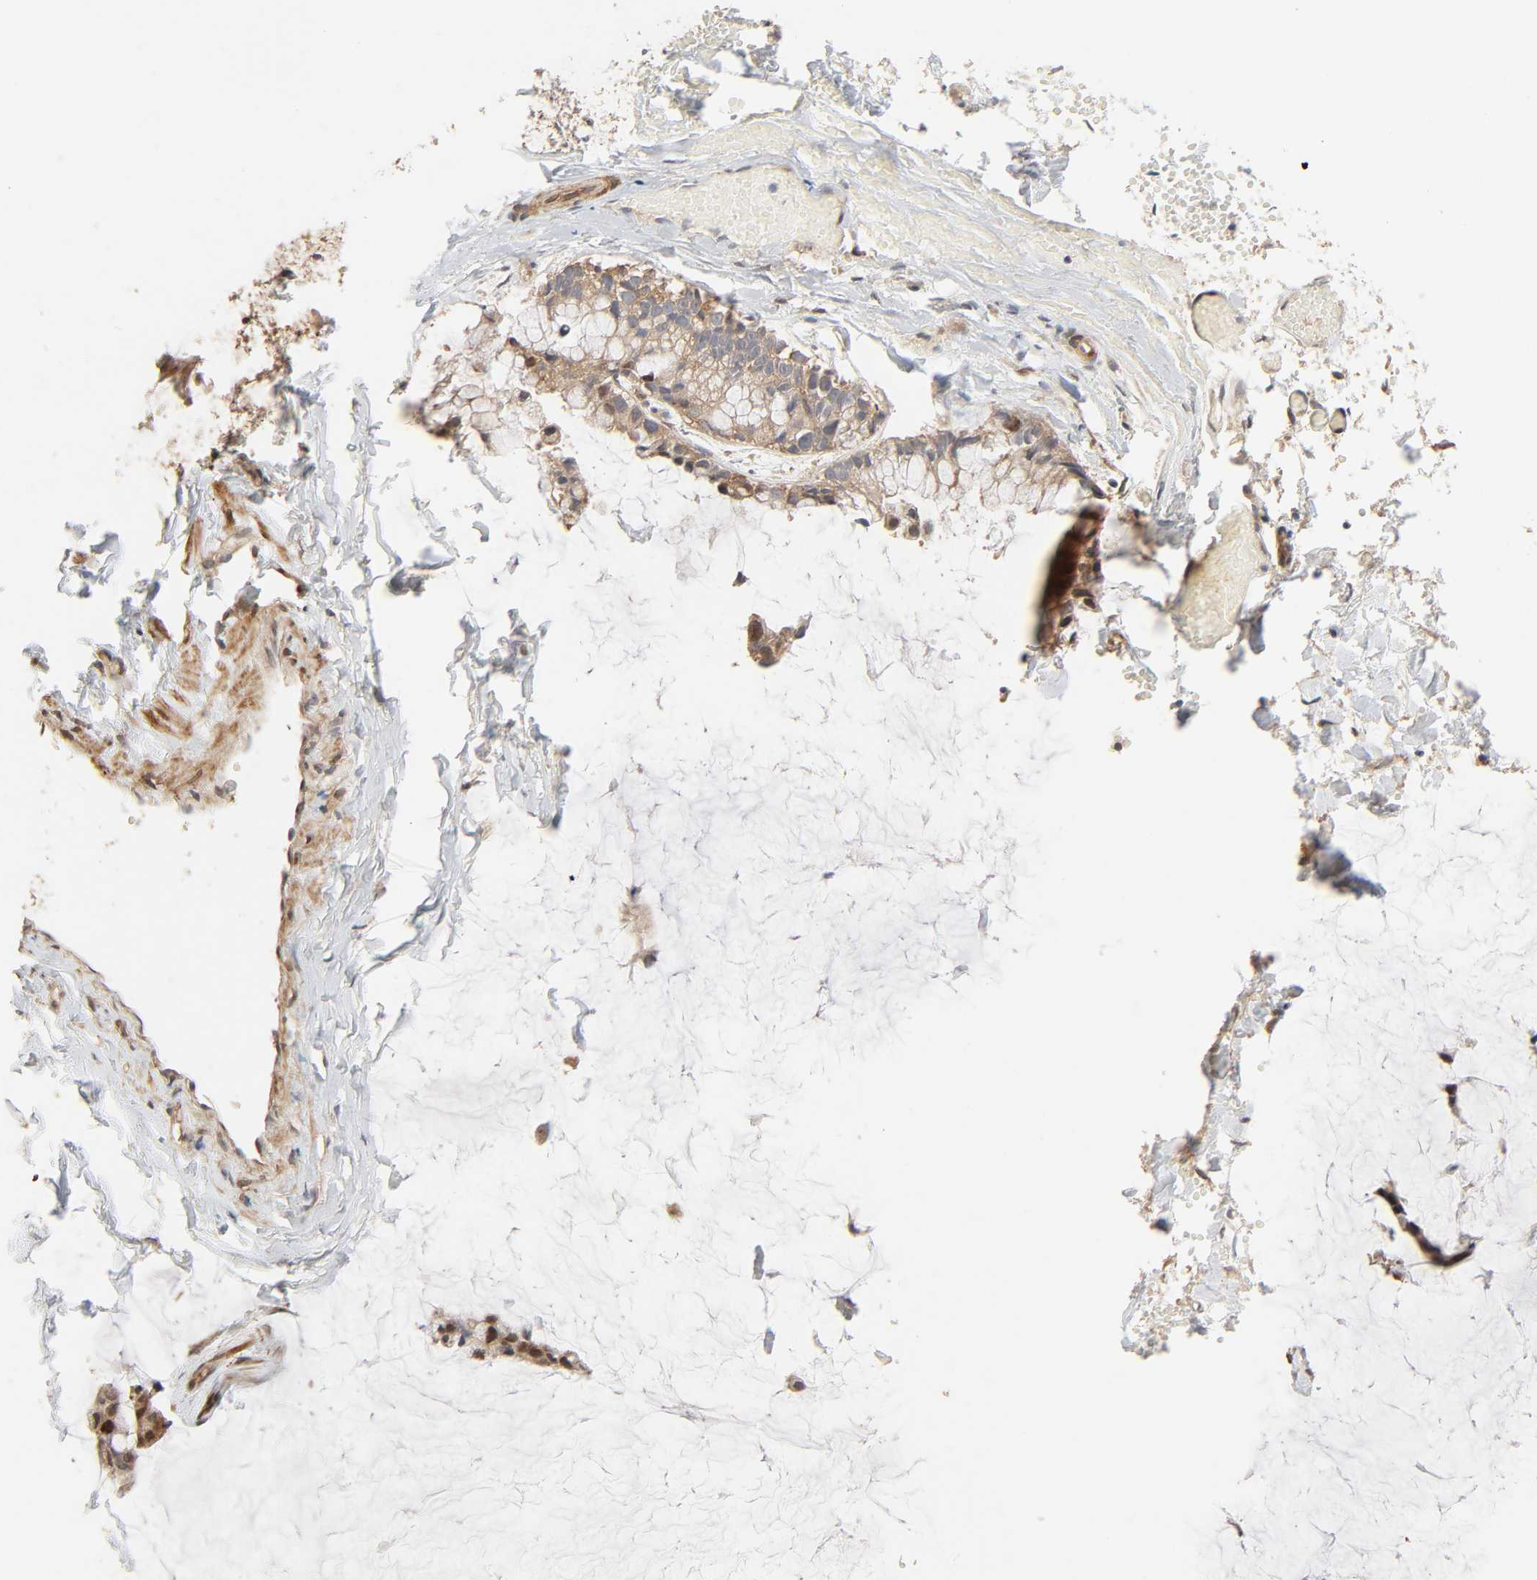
{"staining": {"intensity": "moderate", "quantity": ">75%", "location": "cytoplasmic/membranous"}, "tissue": "ovarian cancer", "cell_type": "Tumor cells", "image_type": "cancer", "snomed": [{"axis": "morphology", "description": "Cystadenocarcinoma, mucinous, NOS"}, {"axis": "topography", "description": "Ovary"}], "caption": "DAB immunohistochemical staining of ovarian cancer (mucinous cystadenocarcinoma) reveals moderate cytoplasmic/membranous protein staining in about >75% of tumor cells. The staining was performed using DAB (3,3'-diaminobenzidine) to visualize the protein expression in brown, while the nuclei were stained in blue with hematoxylin (Magnification: 20x).", "gene": "NEMF", "patient": {"sex": "female", "age": 39}}